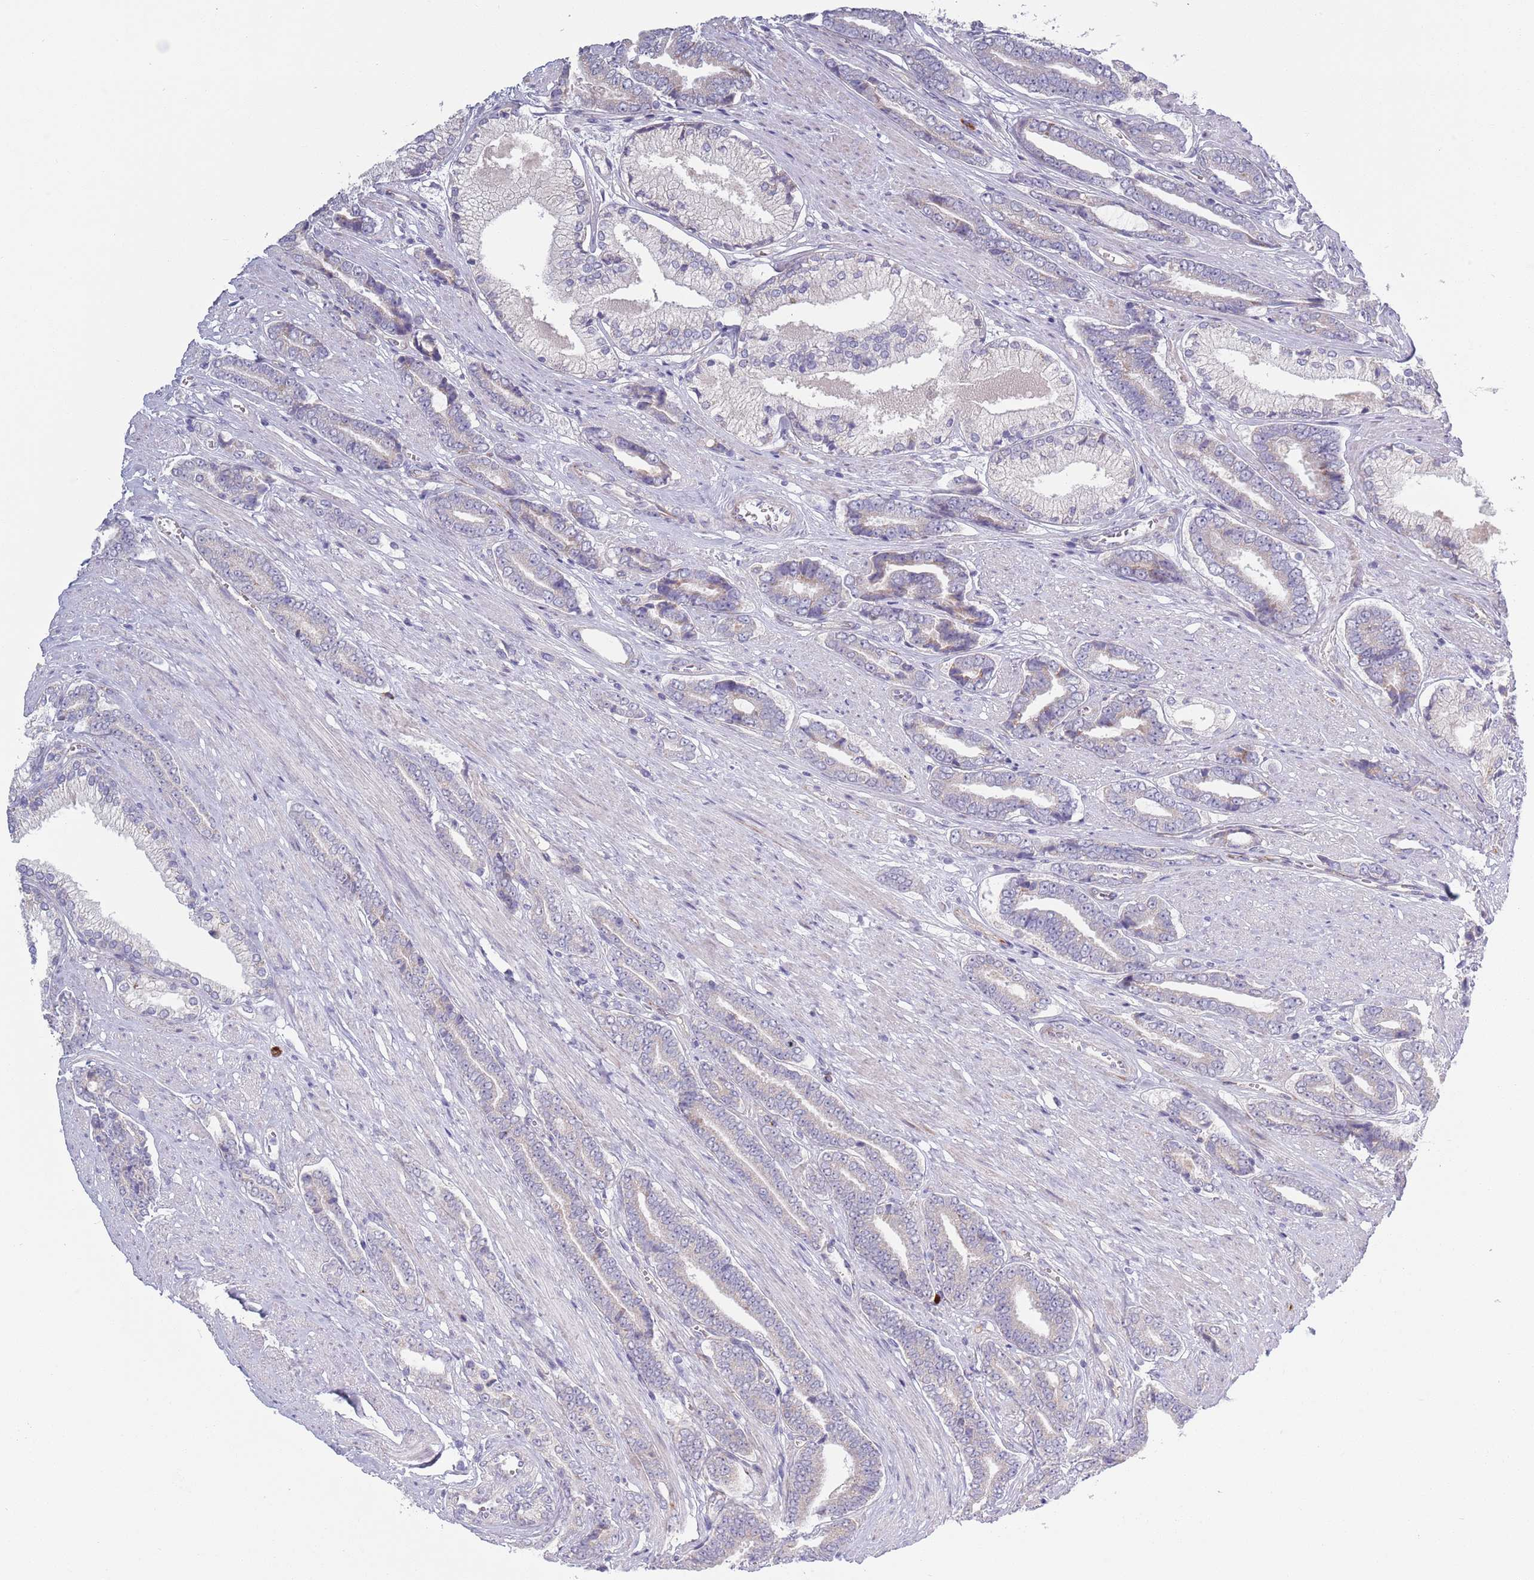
{"staining": {"intensity": "negative", "quantity": "none", "location": "none"}, "tissue": "prostate cancer", "cell_type": "Tumor cells", "image_type": "cancer", "snomed": [{"axis": "morphology", "description": "Adenocarcinoma, NOS"}, {"axis": "topography", "description": "Prostate and seminal vesicle, NOS"}], "caption": "DAB (3,3'-diaminobenzidine) immunohistochemical staining of human prostate cancer (adenocarcinoma) reveals no significant staining in tumor cells.", "gene": "TYW1", "patient": {"sex": "male", "age": 76}}